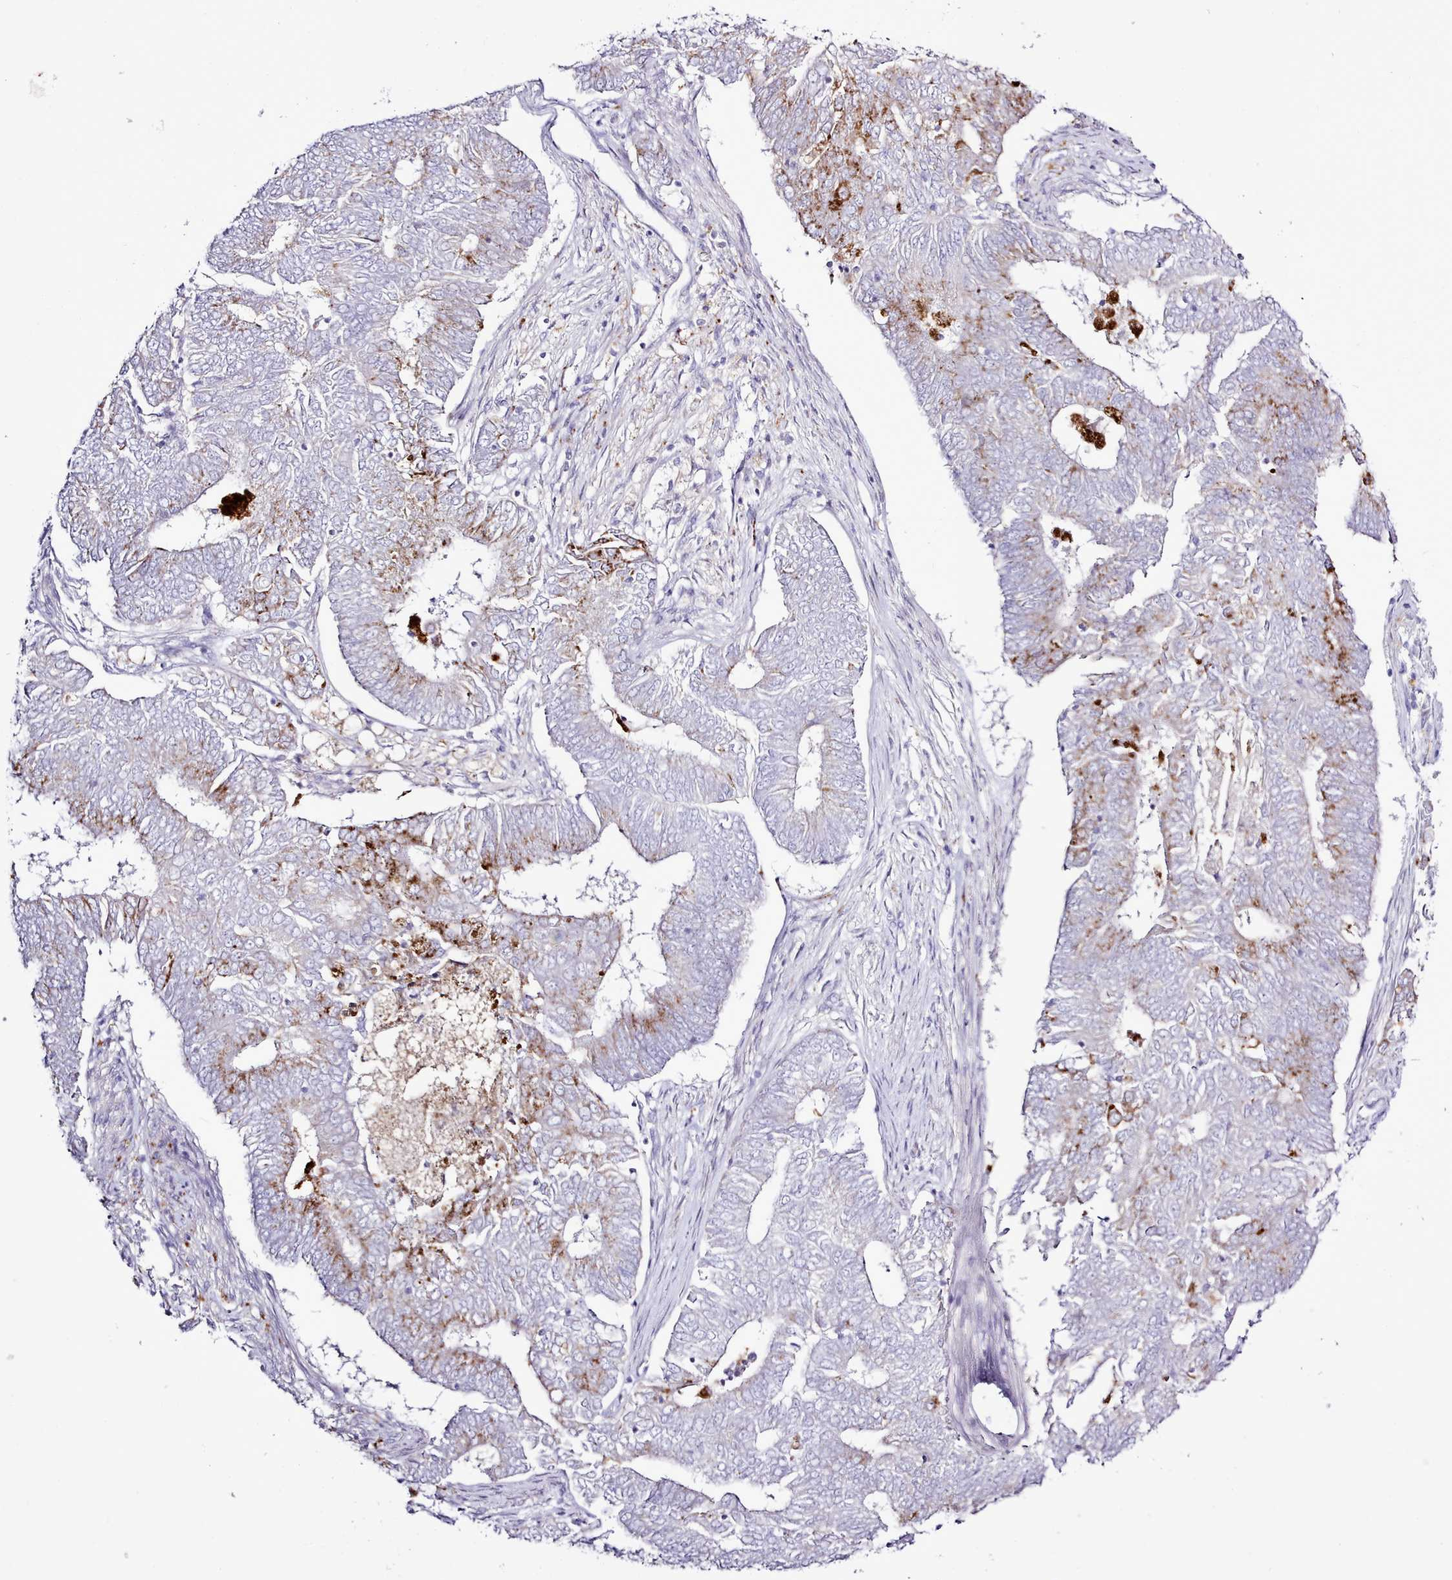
{"staining": {"intensity": "moderate", "quantity": "<25%", "location": "cytoplasmic/membranous"}, "tissue": "endometrial cancer", "cell_type": "Tumor cells", "image_type": "cancer", "snomed": [{"axis": "morphology", "description": "Adenocarcinoma, NOS"}, {"axis": "topography", "description": "Endometrium"}], "caption": "Endometrial cancer (adenocarcinoma) stained with a brown dye reveals moderate cytoplasmic/membranous positive positivity in approximately <25% of tumor cells.", "gene": "SRD5A1", "patient": {"sex": "female", "age": 62}}